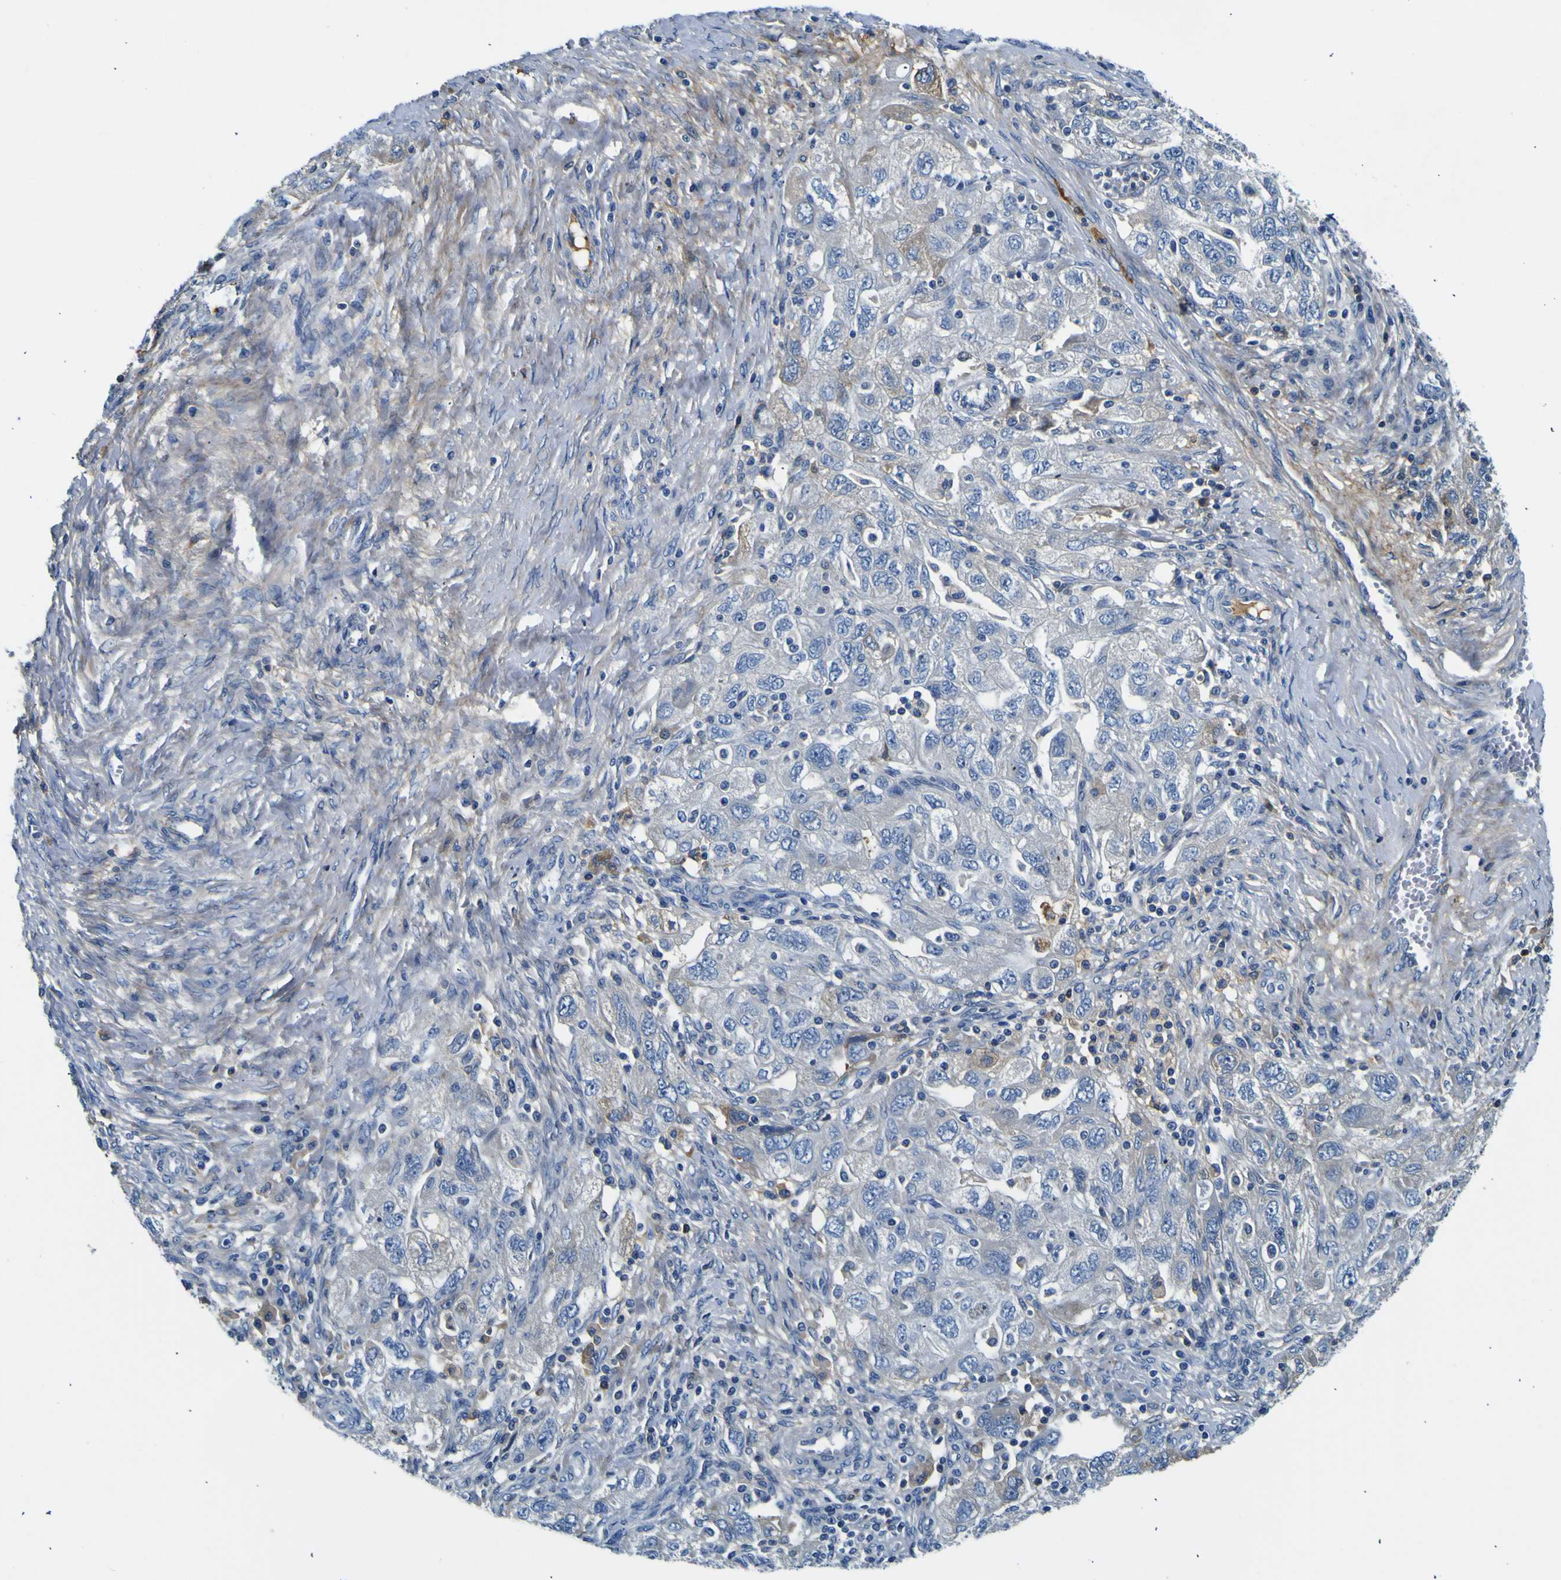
{"staining": {"intensity": "negative", "quantity": "none", "location": "none"}, "tissue": "ovarian cancer", "cell_type": "Tumor cells", "image_type": "cancer", "snomed": [{"axis": "morphology", "description": "Carcinoma, NOS"}, {"axis": "morphology", "description": "Cystadenocarcinoma, serous, NOS"}, {"axis": "topography", "description": "Ovary"}], "caption": "IHC of carcinoma (ovarian) demonstrates no positivity in tumor cells.", "gene": "ADGRA2", "patient": {"sex": "female", "age": 69}}